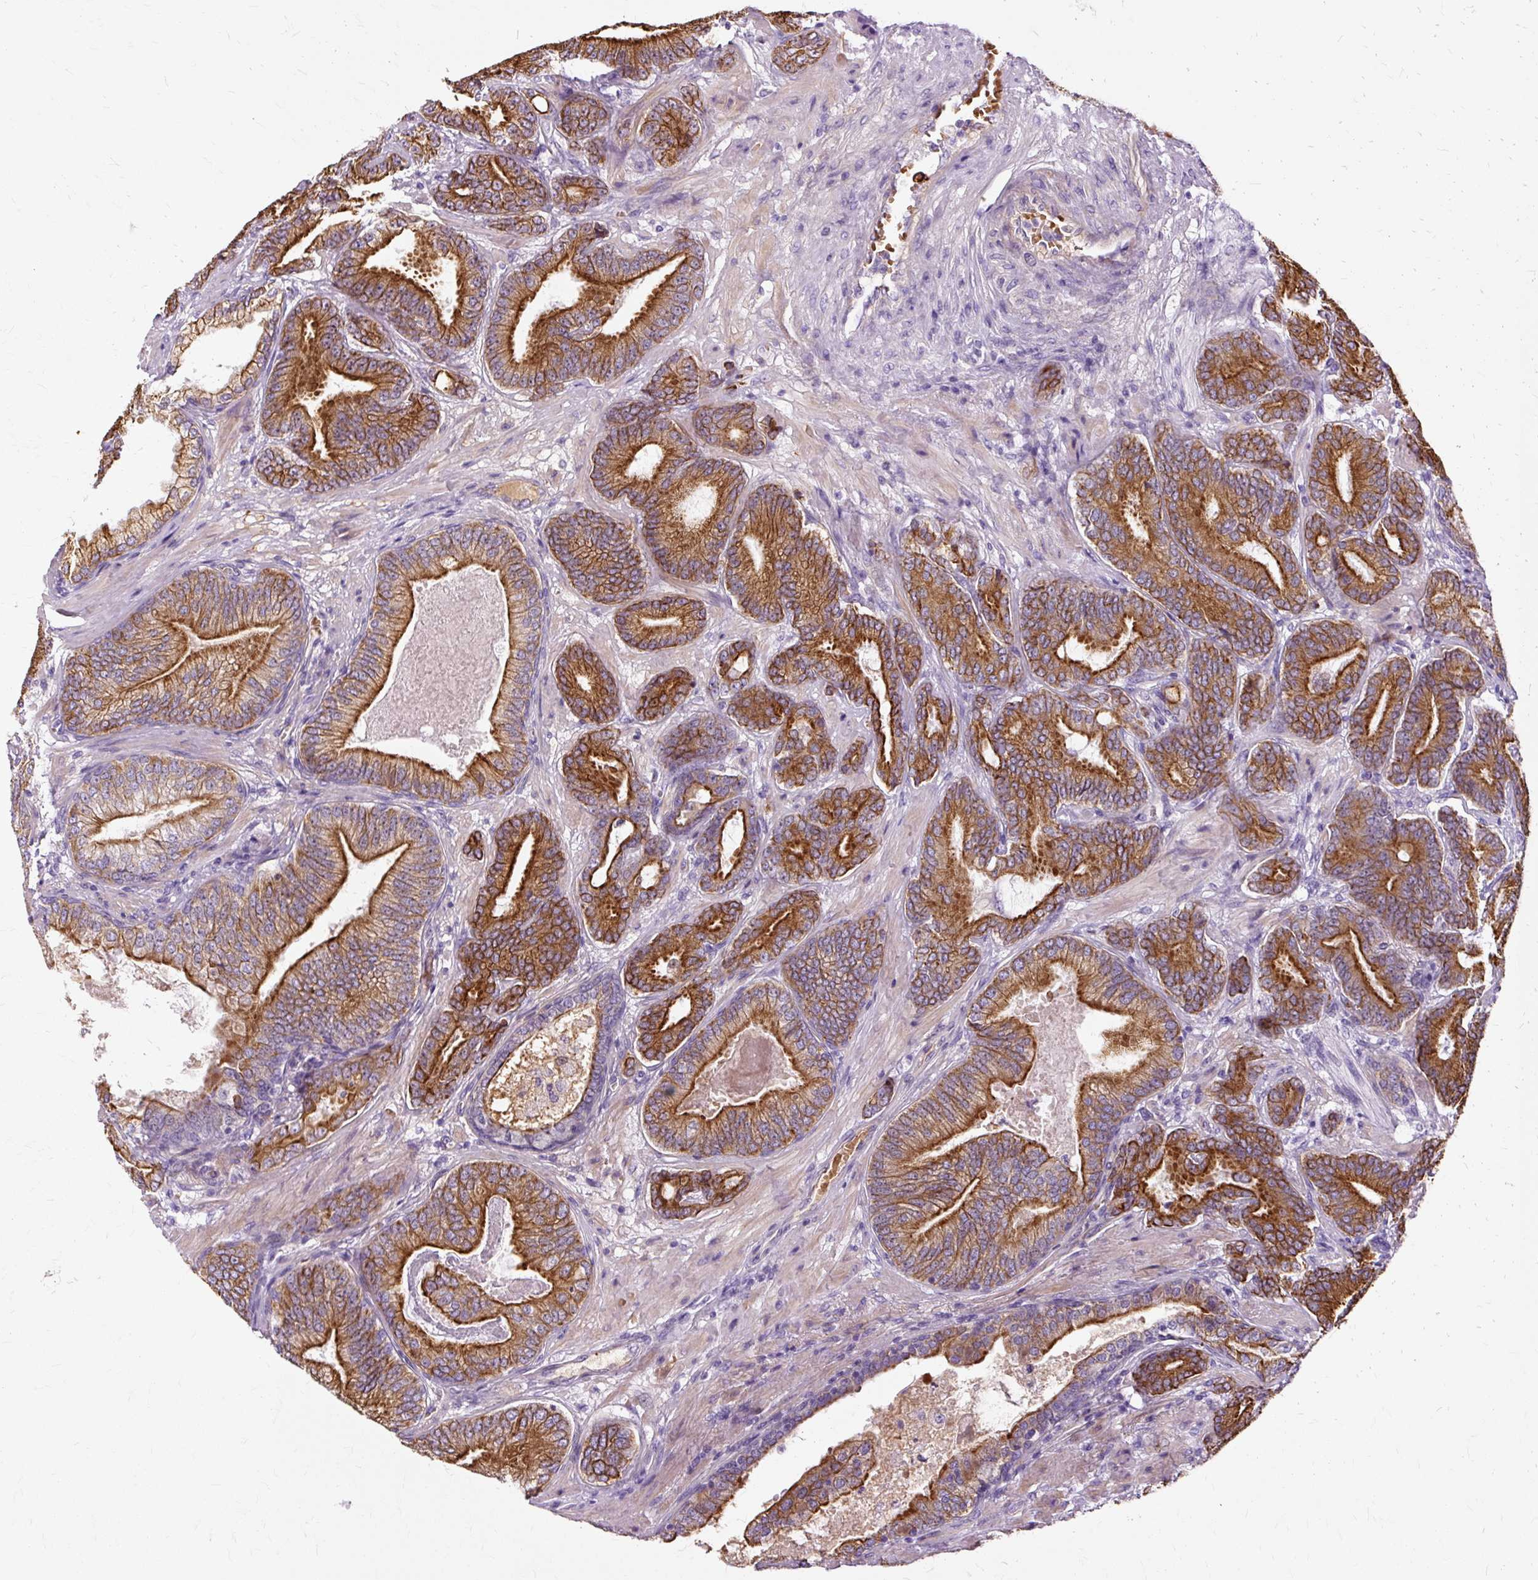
{"staining": {"intensity": "strong", "quantity": ">75%", "location": "cytoplasmic/membranous"}, "tissue": "prostate cancer", "cell_type": "Tumor cells", "image_type": "cancer", "snomed": [{"axis": "morphology", "description": "Adenocarcinoma, Low grade"}, {"axis": "topography", "description": "Prostate and seminal vesicle, NOS"}], "caption": "This photomicrograph reveals IHC staining of prostate adenocarcinoma (low-grade), with high strong cytoplasmic/membranous positivity in approximately >75% of tumor cells.", "gene": "DCTN4", "patient": {"sex": "male", "age": 61}}